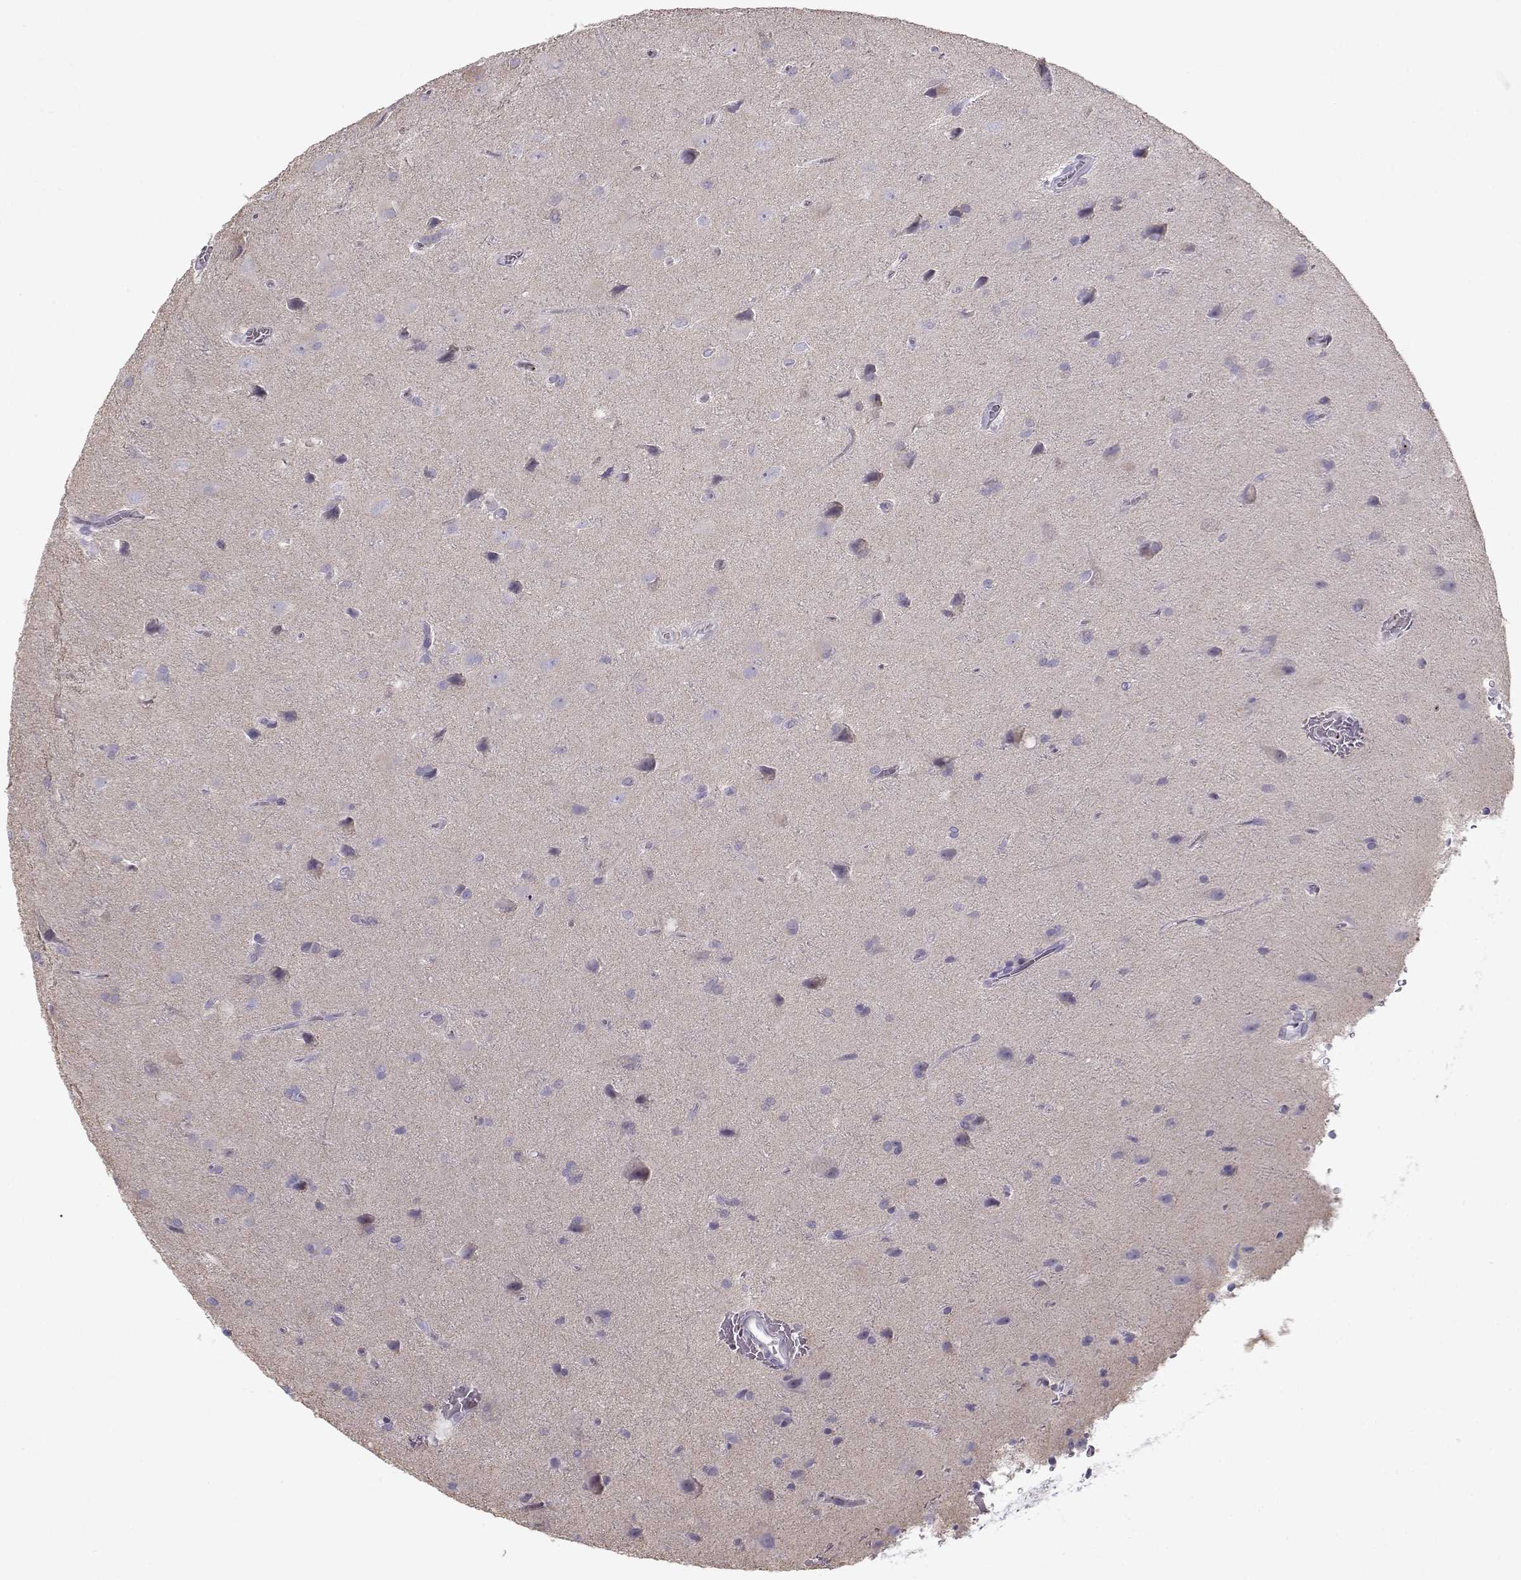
{"staining": {"intensity": "negative", "quantity": "none", "location": "none"}, "tissue": "glioma", "cell_type": "Tumor cells", "image_type": "cancer", "snomed": [{"axis": "morphology", "description": "Glioma, malignant, Low grade"}, {"axis": "topography", "description": "Brain"}], "caption": "A micrograph of low-grade glioma (malignant) stained for a protein displays no brown staining in tumor cells. Brightfield microscopy of immunohistochemistry stained with DAB (brown) and hematoxylin (blue), captured at high magnification.", "gene": "KLF17", "patient": {"sex": "male", "age": 58}}